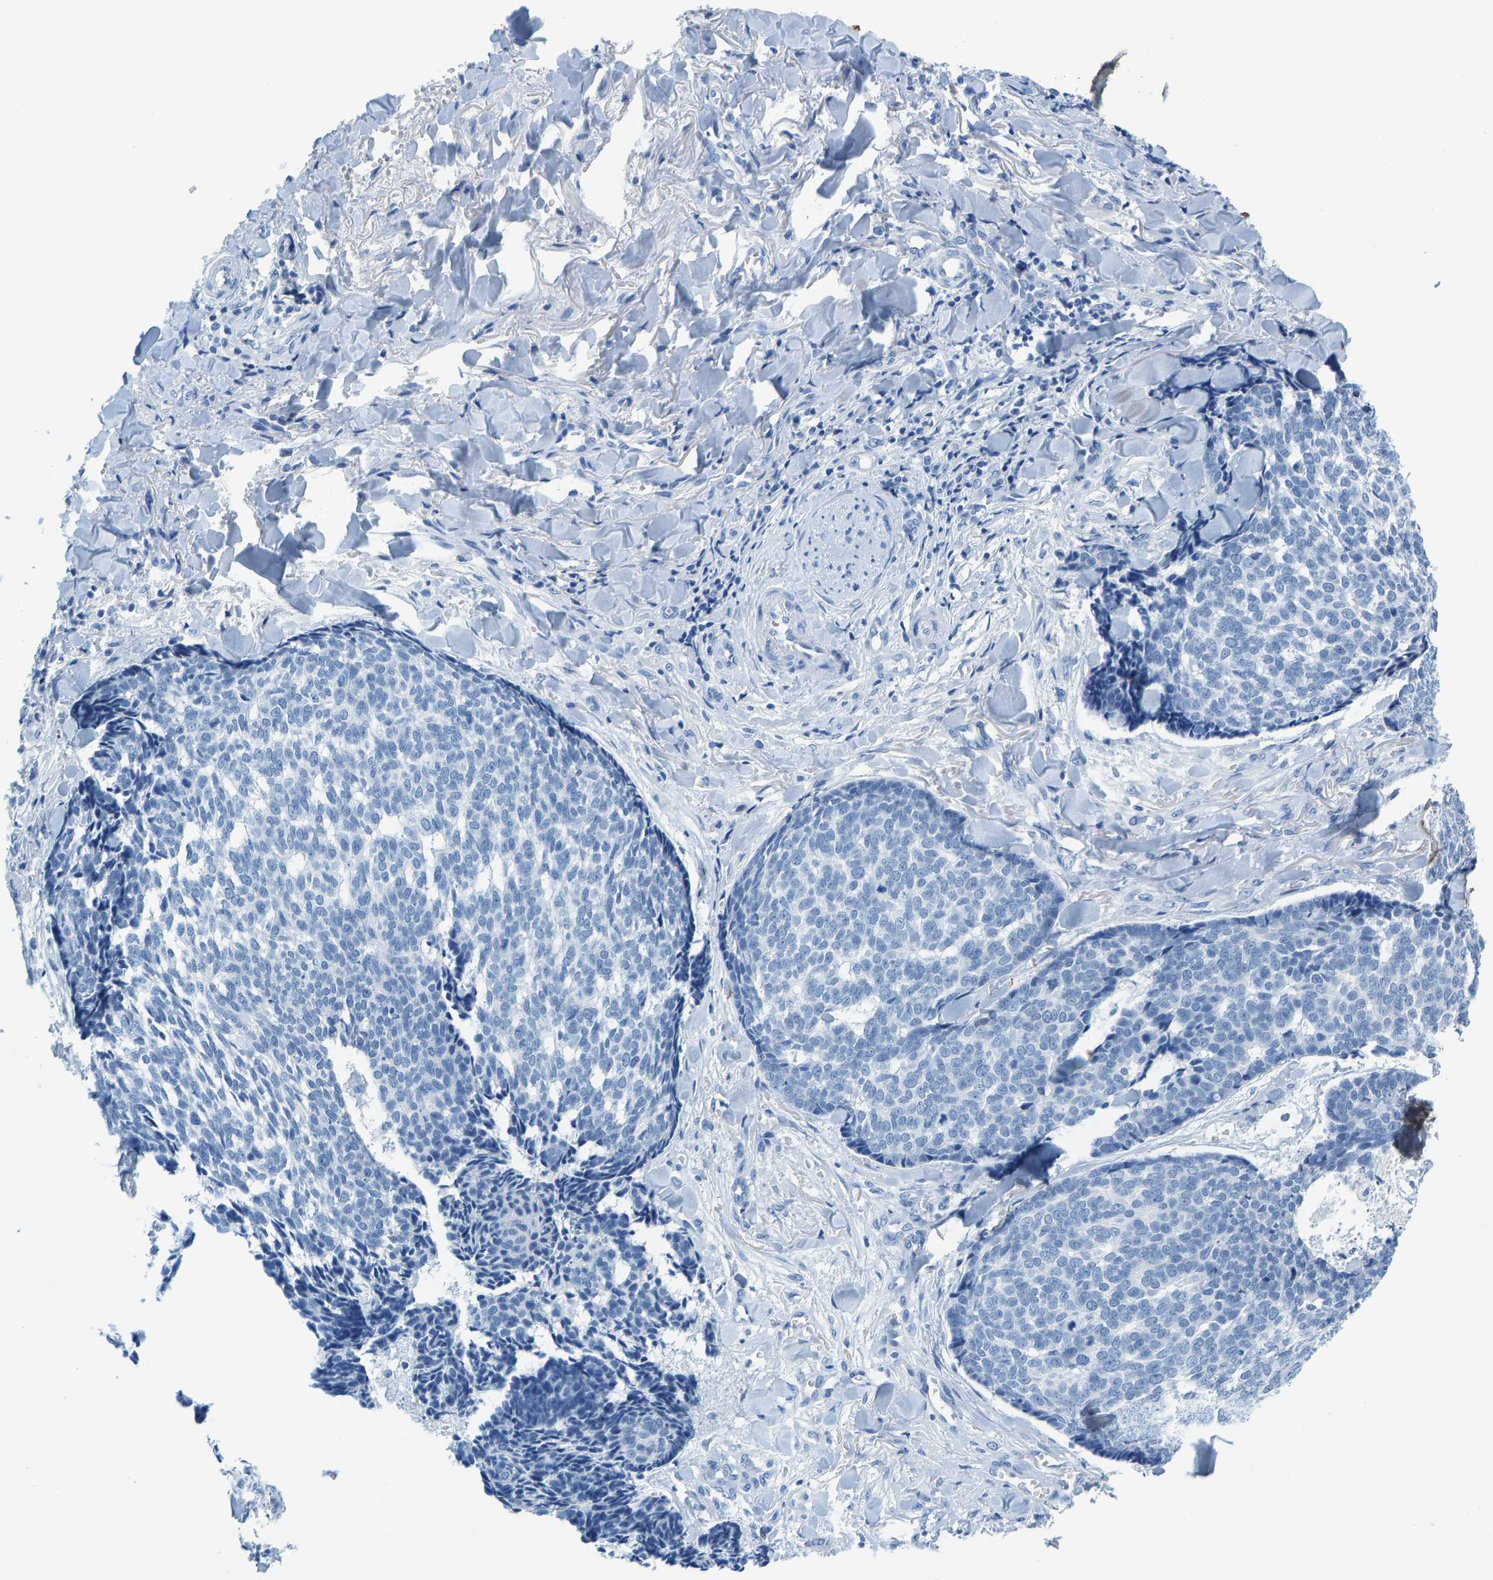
{"staining": {"intensity": "negative", "quantity": "none", "location": "none"}, "tissue": "skin cancer", "cell_type": "Tumor cells", "image_type": "cancer", "snomed": [{"axis": "morphology", "description": "Basal cell carcinoma"}, {"axis": "topography", "description": "Skin"}], "caption": "Skin cancer was stained to show a protein in brown. There is no significant positivity in tumor cells.", "gene": "SERPINB3", "patient": {"sex": "male", "age": 84}}